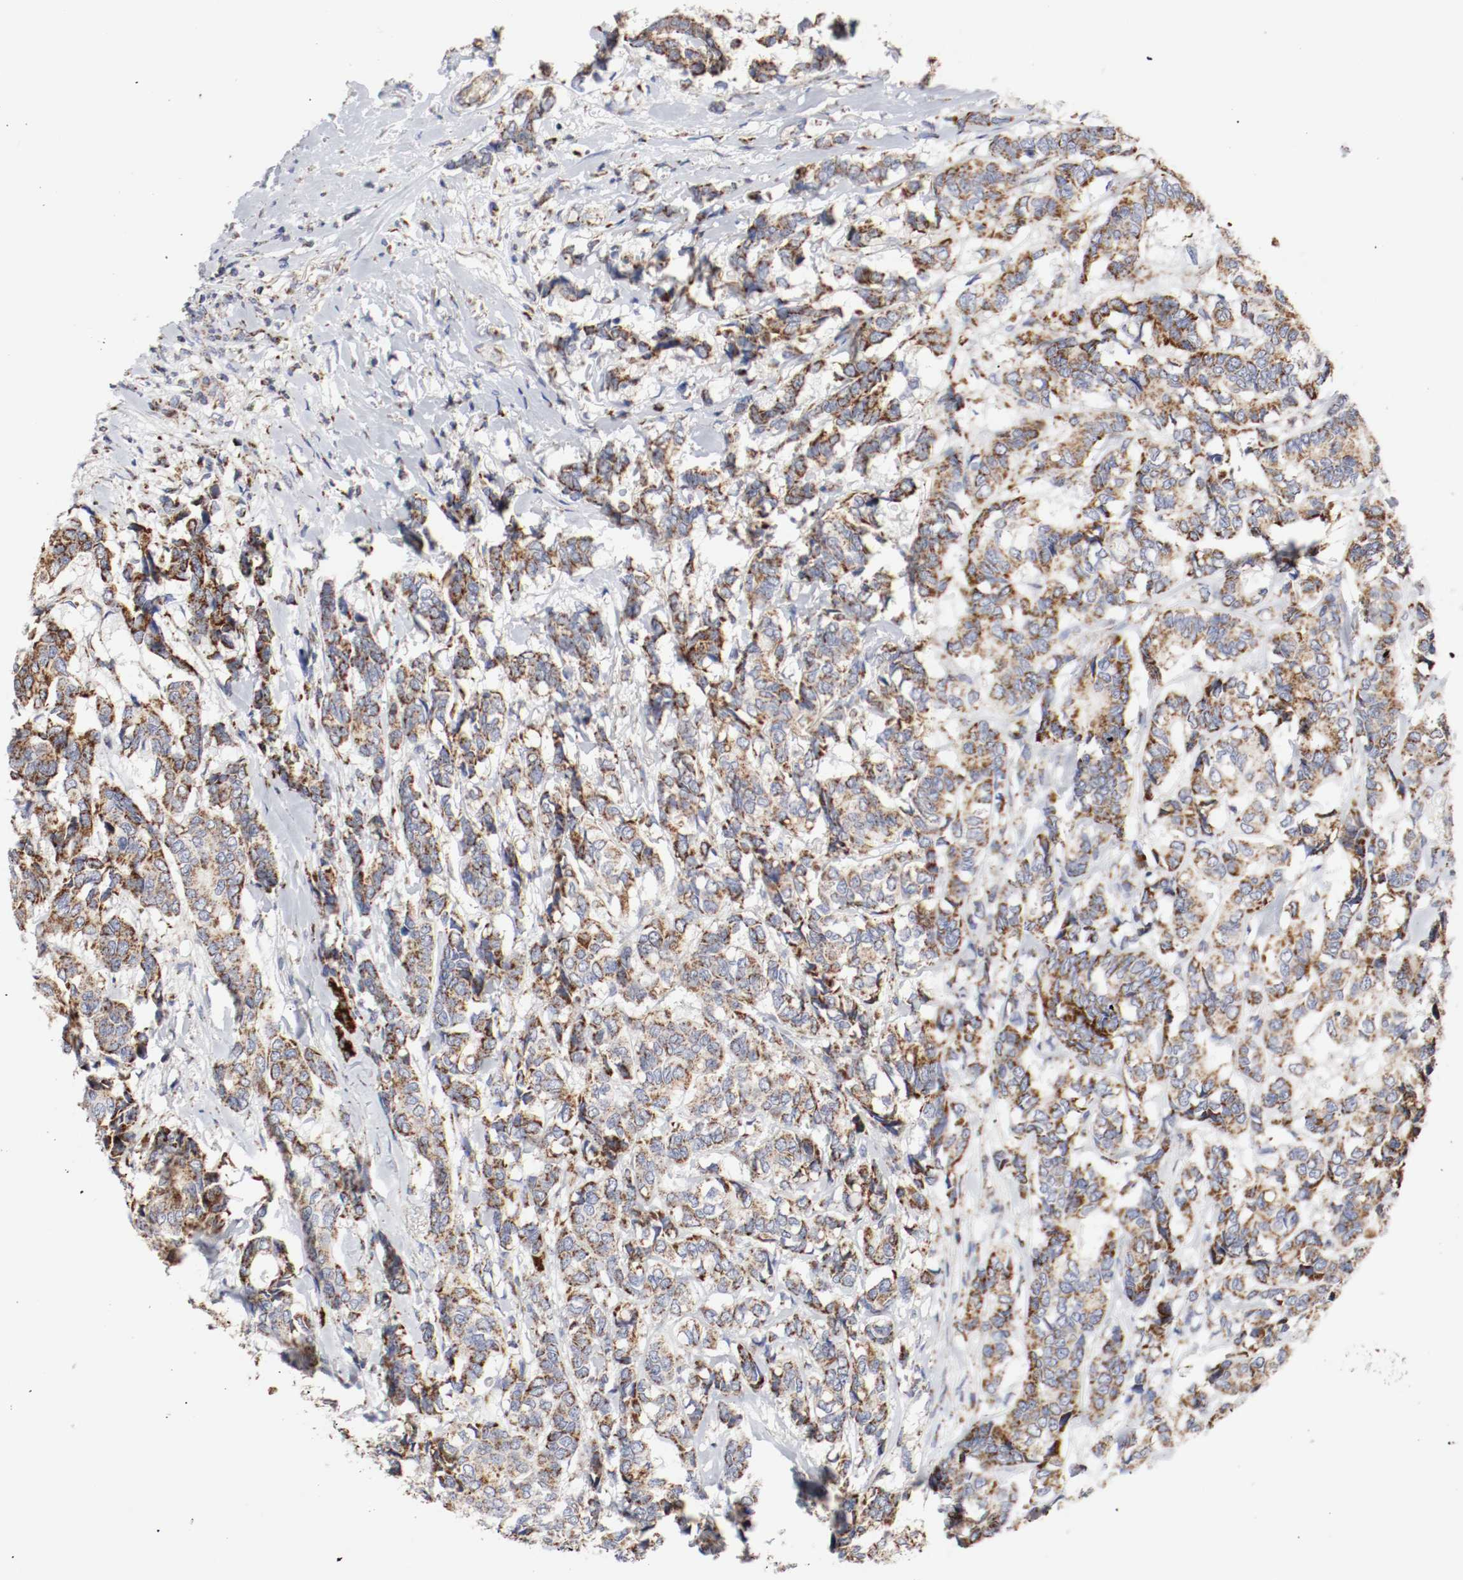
{"staining": {"intensity": "moderate", "quantity": ">75%", "location": "cytoplasmic/membranous"}, "tissue": "breast cancer", "cell_type": "Tumor cells", "image_type": "cancer", "snomed": [{"axis": "morphology", "description": "Duct carcinoma"}, {"axis": "topography", "description": "Breast"}], "caption": "Breast cancer (infiltrating ductal carcinoma) stained for a protein (brown) demonstrates moderate cytoplasmic/membranous positive expression in approximately >75% of tumor cells.", "gene": "AFG3L2", "patient": {"sex": "female", "age": 87}}